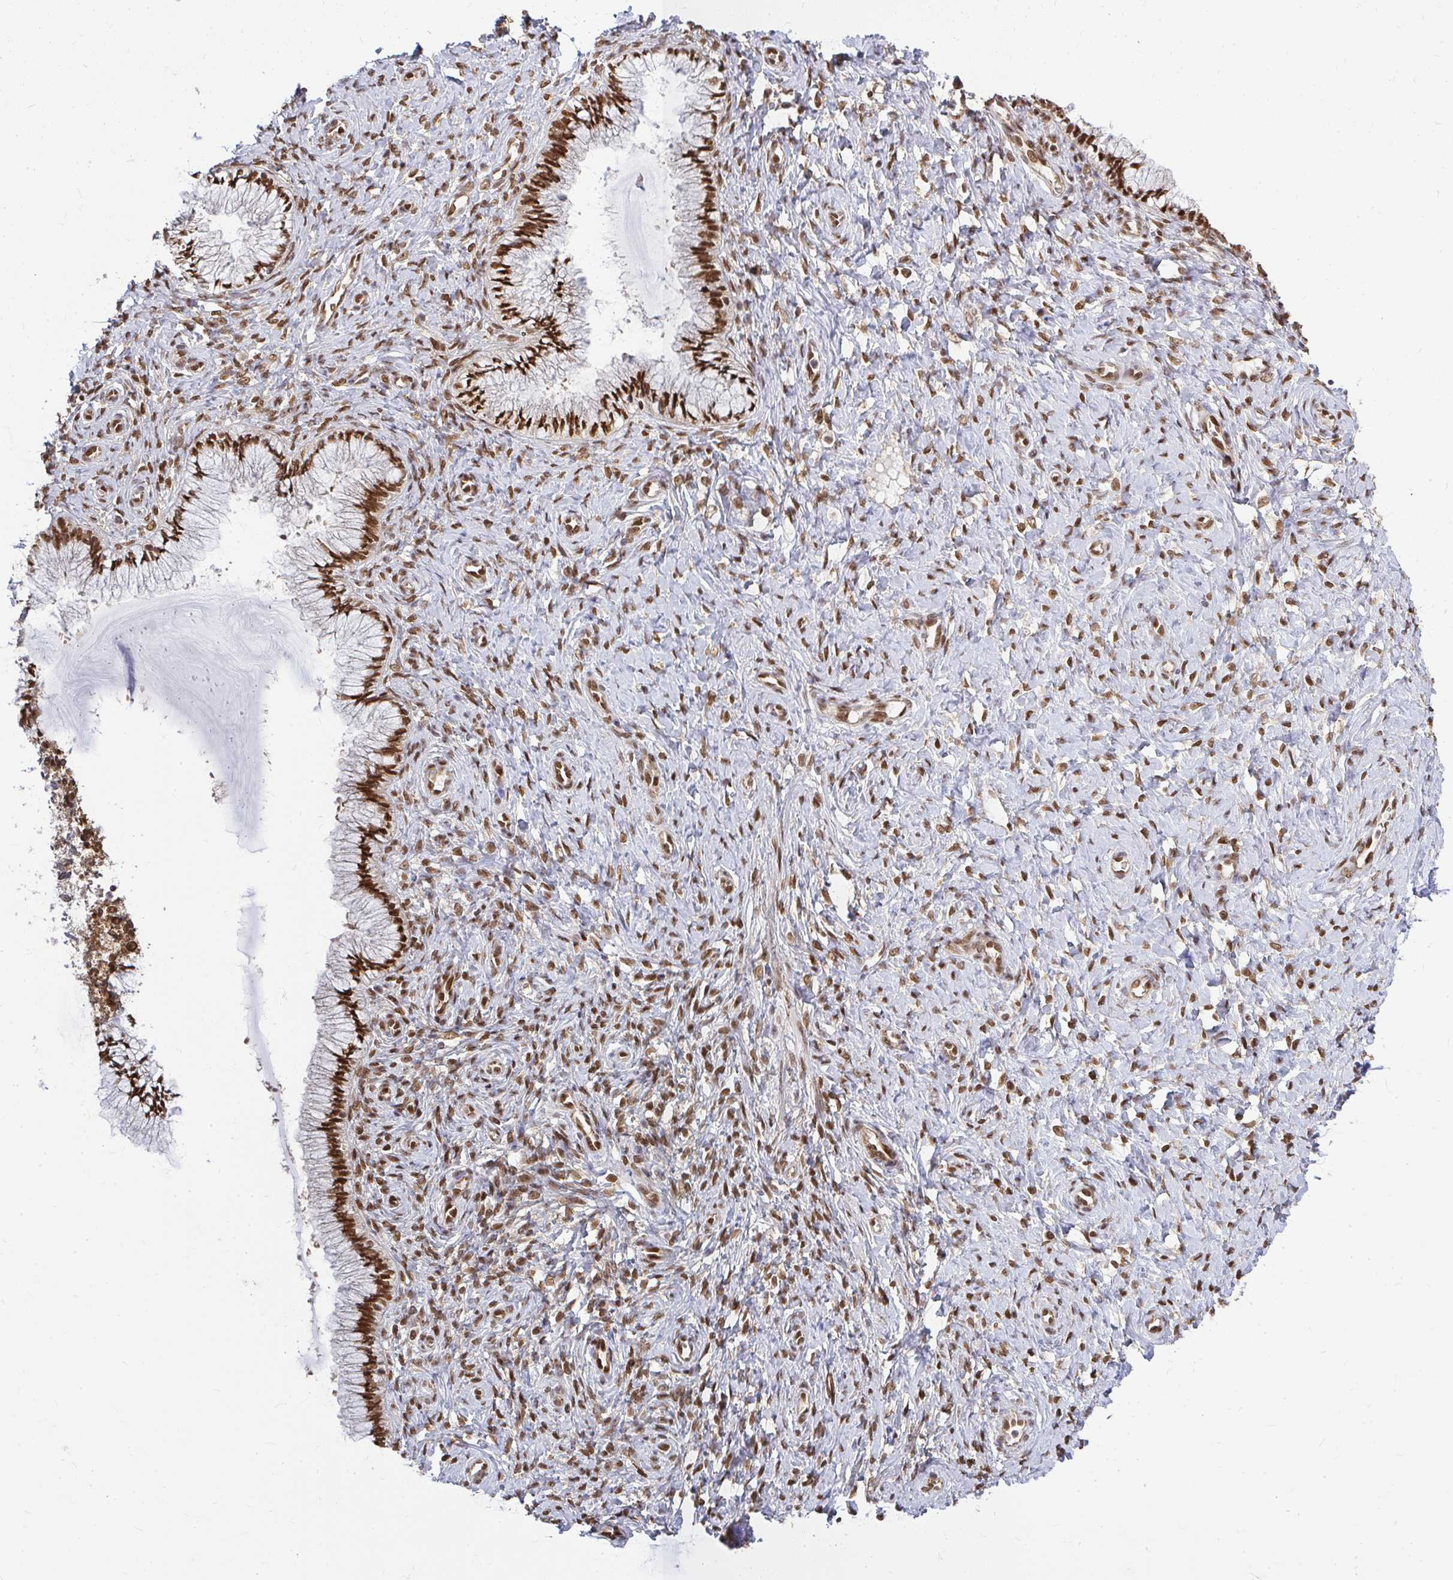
{"staining": {"intensity": "strong", "quantity": "25%-75%", "location": "nuclear"}, "tissue": "cervix", "cell_type": "Glandular cells", "image_type": "normal", "snomed": [{"axis": "morphology", "description": "Normal tissue, NOS"}, {"axis": "topography", "description": "Cervix"}], "caption": "Cervix stained with DAB (3,3'-diaminobenzidine) IHC reveals high levels of strong nuclear positivity in approximately 25%-75% of glandular cells.", "gene": "XPO1", "patient": {"sex": "female", "age": 37}}